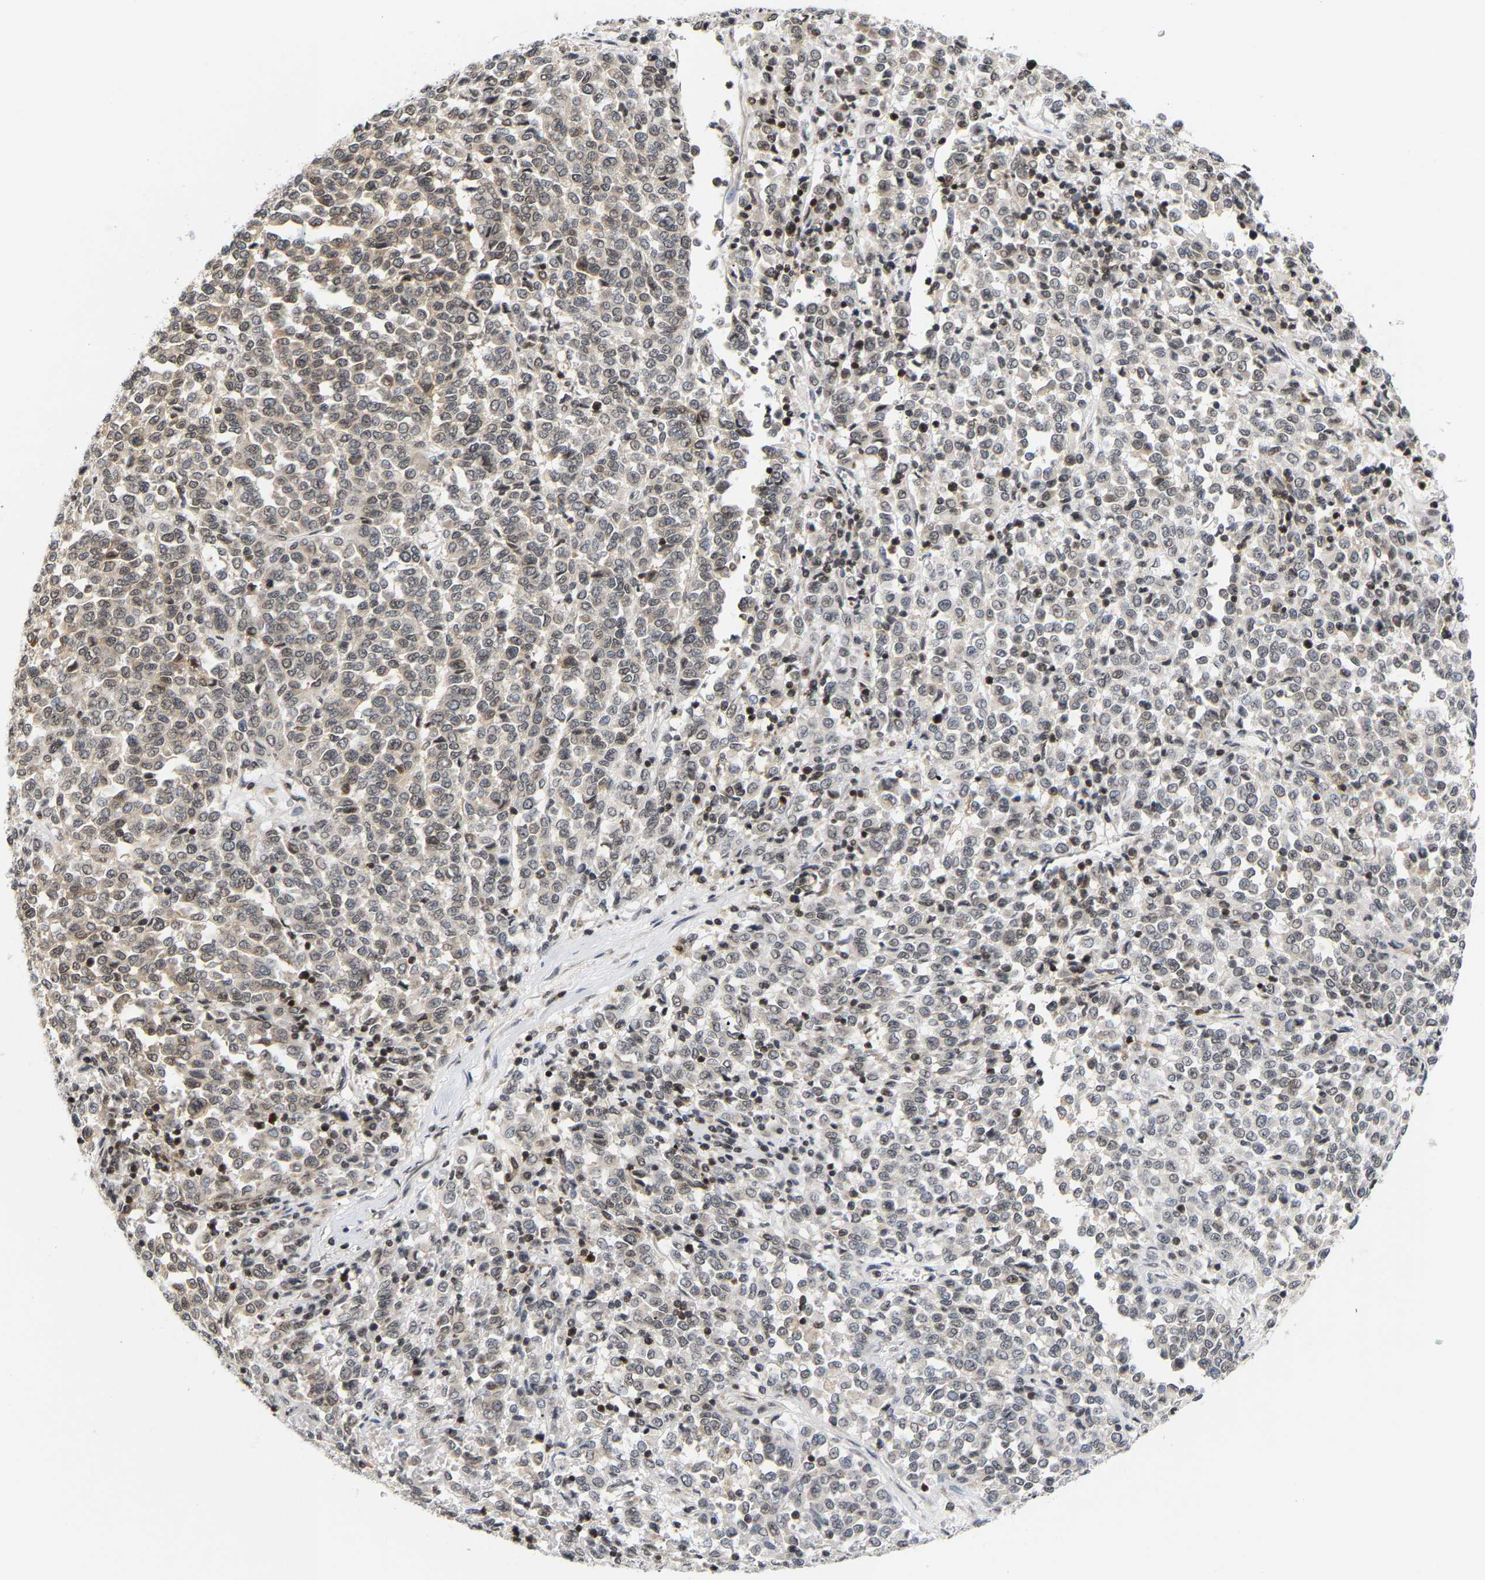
{"staining": {"intensity": "weak", "quantity": "25%-75%", "location": "nuclear"}, "tissue": "melanoma", "cell_type": "Tumor cells", "image_type": "cancer", "snomed": [{"axis": "morphology", "description": "Malignant melanoma, Metastatic site"}, {"axis": "topography", "description": "Pancreas"}], "caption": "A low amount of weak nuclear expression is appreciated in approximately 25%-75% of tumor cells in malignant melanoma (metastatic site) tissue.", "gene": "ANKRD6", "patient": {"sex": "female", "age": 30}}